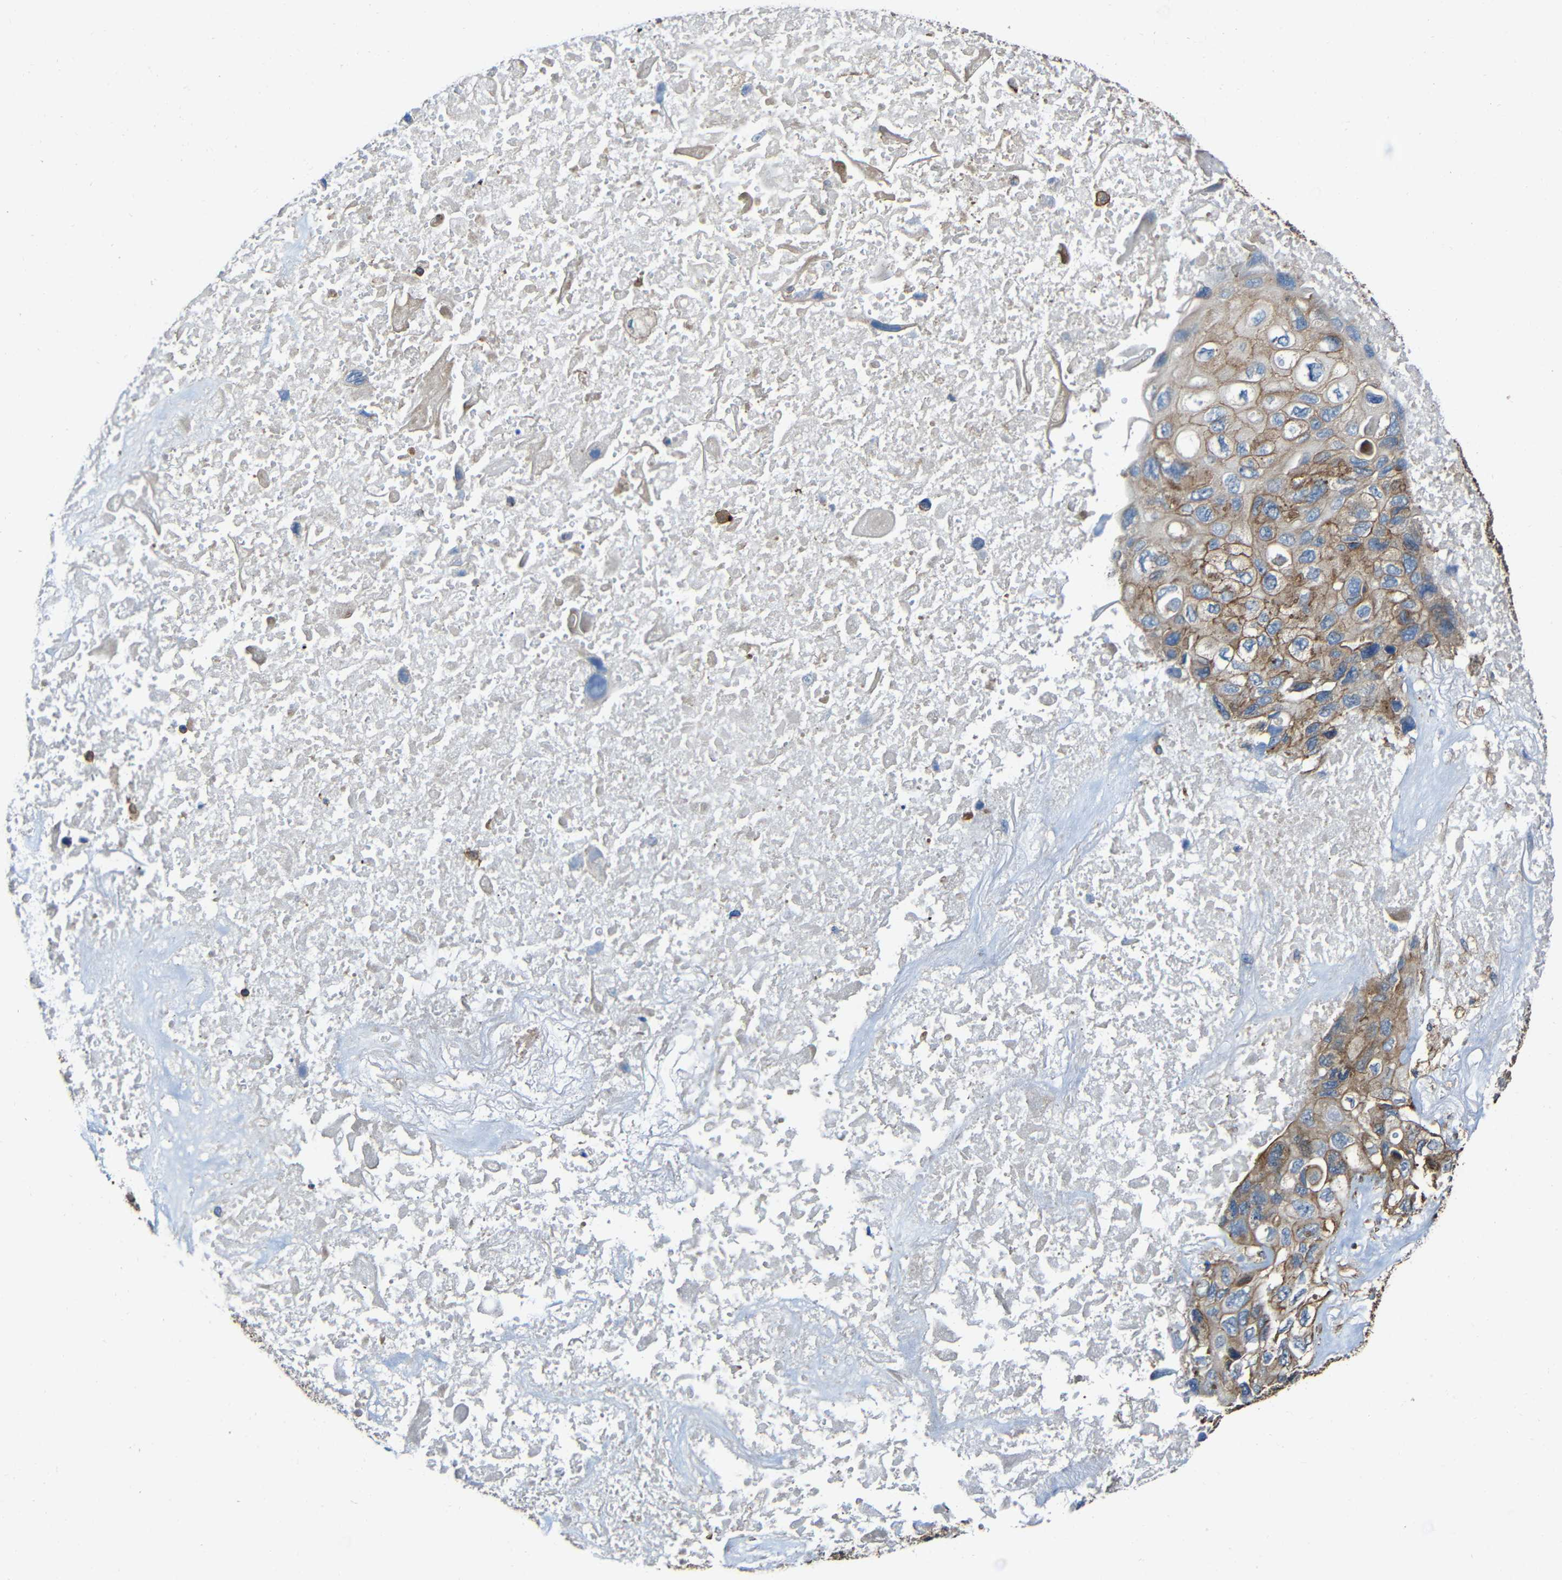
{"staining": {"intensity": "weak", "quantity": ">75%", "location": "cytoplasmic/membranous"}, "tissue": "lung cancer", "cell_type": "Tumor cells", "image_type": "cancer", "snomed": [{"axis": "morphology", "description": "Squamous cell carcinoma, NOS"}, {"axis": "topography", "description": "Lung"}], "caption": "Immunohistochemistry histopathology image of neoplastic tissue: squamous cell carcinoma (lung) stained using immunohistochemistry (IHC) reveals low levels of weak protein expression localized specifically in the cytoplasmic/membranous of tumor cells, appearing as a cytoplasmic/membranous brown color.", "gene": "RHOT2", "patient": {"sex": "female", "age": 73}}